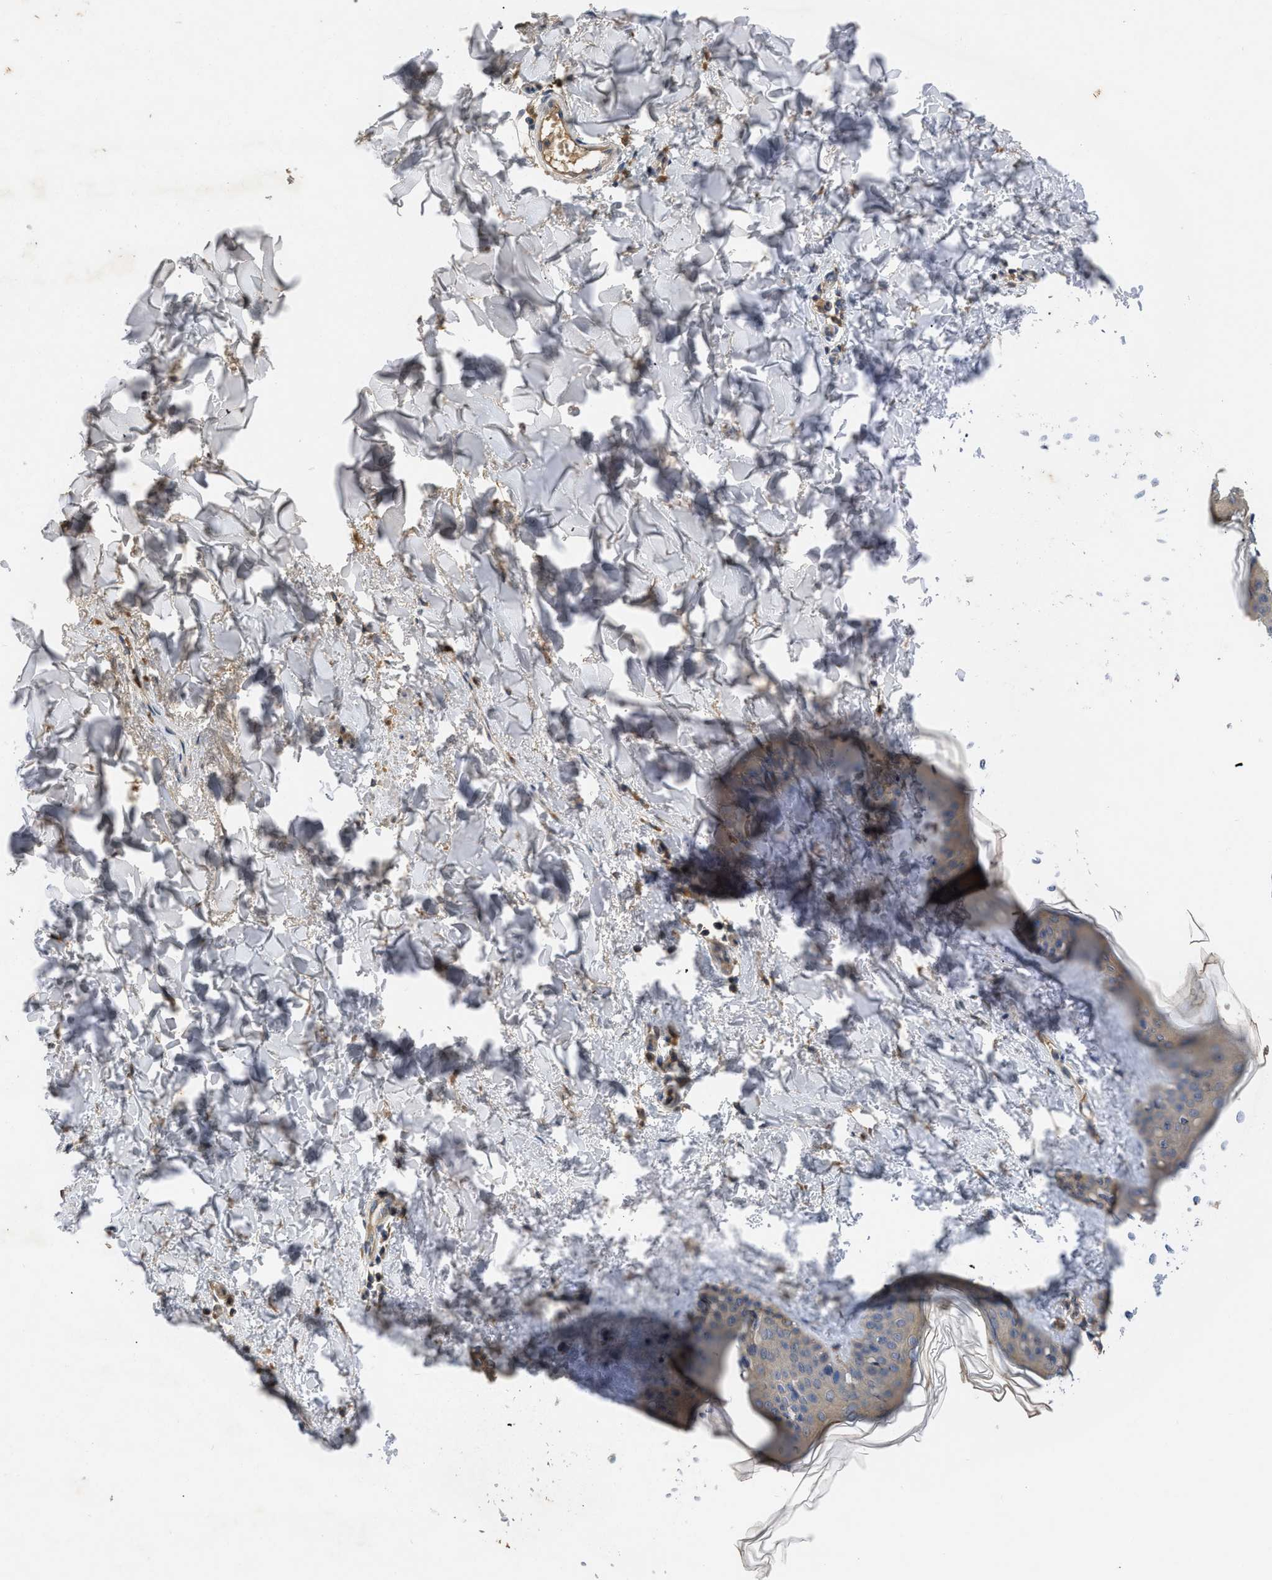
{"staining": {"intensity": "weak", "quantity": ">75%", "location": "cytoplasmic/membranous"}, "tissue": "skin", "cell_type": "Fibroblasts", "image_type": "normal", "snomed": [{"axis": "morphology", "description": "Normal tissue, NOS"}, {"axis": "topography", "description": "Skin"}], "caption": "Protein staining by IHC displays weak cytoplasmic/membranous positivity in about >75% of fibroblasts in benign skin. (IHC, brightfield microscopy, high magnification).", "gene": "VPS4A", "patient": {"sex": "female", "age": 17}}